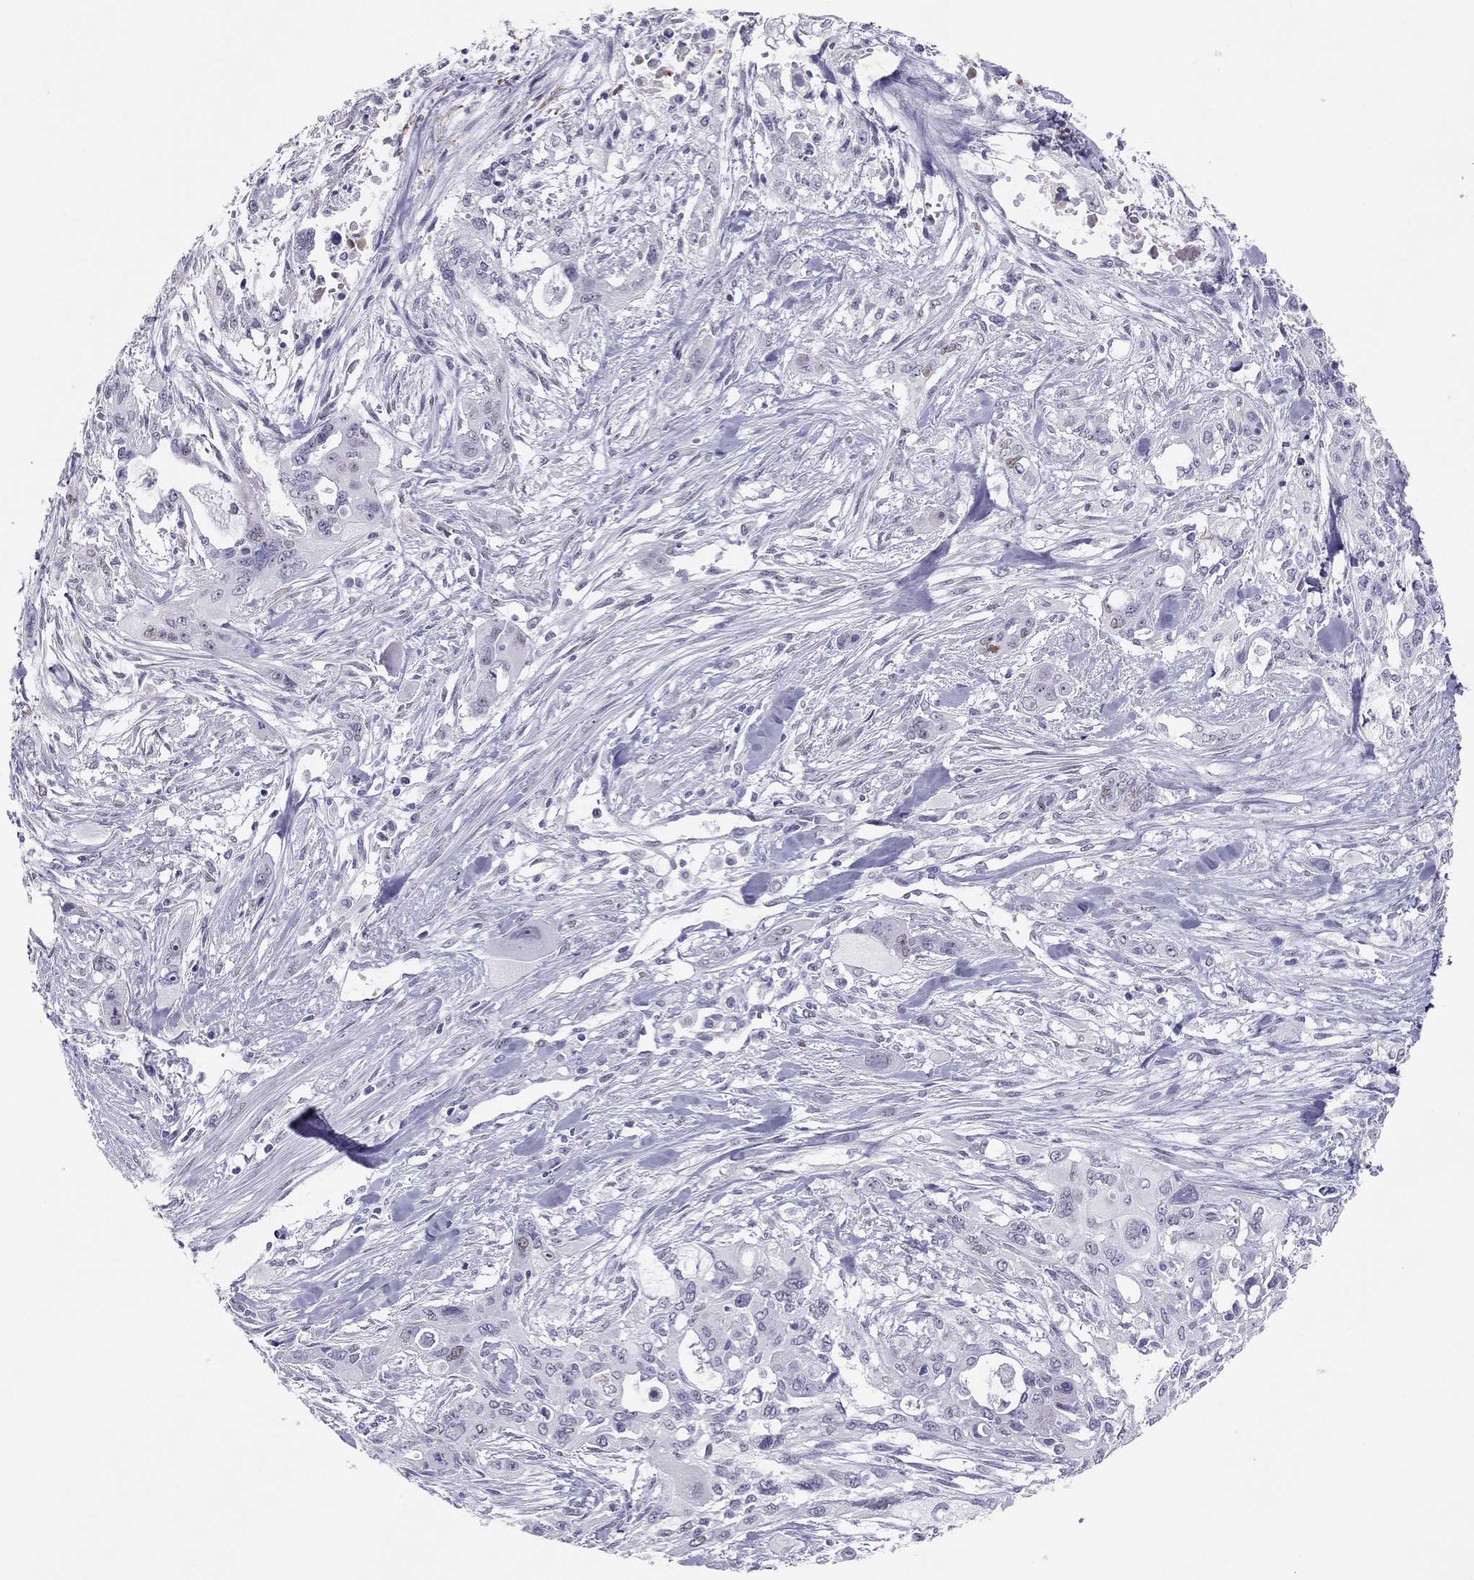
{"staining": {"intensity": "negative", "quantity": "none", "location": "none"}, "tissue": "pancreatic cancer", "cell_type": "Tumor cells", "image_type": "cancer", "snomed": [{"axis": "morphology", "description": "Adenocarcinoma, NOS"}, {"axis": "topography", "description": "Pancreas"}], "caption": "A high-resolution micrograph shows IHC staining of adenocarcinoma (pancreatic), which reveals no significant positivity in tumor cells.", "gene": "PHOX2A", "patient": {"sex": "male", "age": 47}}